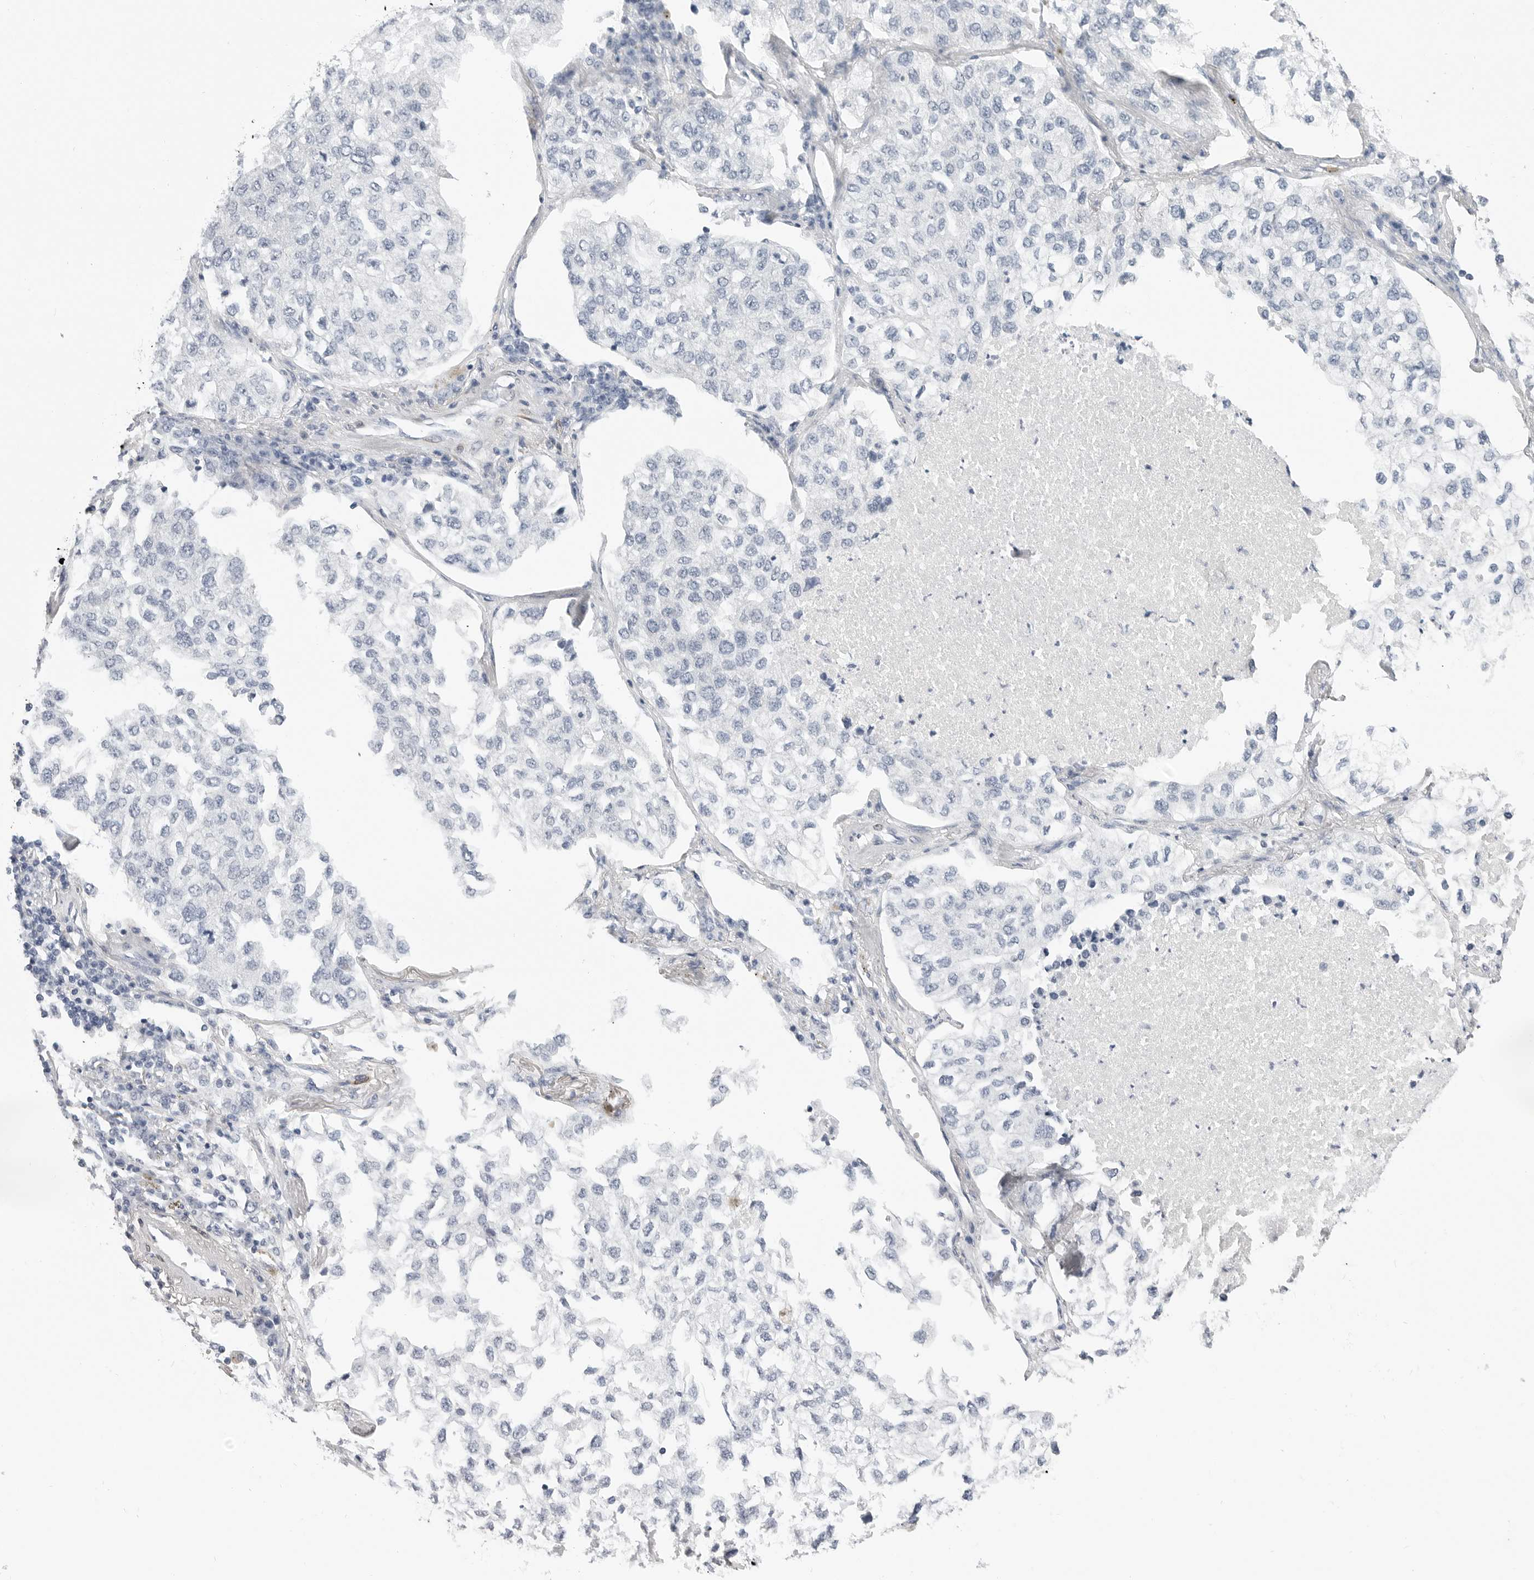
{"staining": {"intensity": "negative", "quantity": "none", "location": "none"}, "tissue": "lung cancer", "cell_type": "Tumor cells", "image_type": "cancer", "snomed": [{"axis": "morphology", "description": "Adenocarcinoma, NOS"}, {"axis": "topography", "description": "Lung"}], "caption": "An immunohistochemistry micrograph of lung cancer (adenocarcinoma) is shown. There is no staining in tumor cells of lung cancer (adenocarcinoma). (Stains: DAB (3,3'-diaminobenzidine) immunohistochemistry with hematoxylin counter stain, Microscopy: brightfield microscopy at high magnification).", "gene": "PLN", "patient": {"sex": "male", "age": 63}}